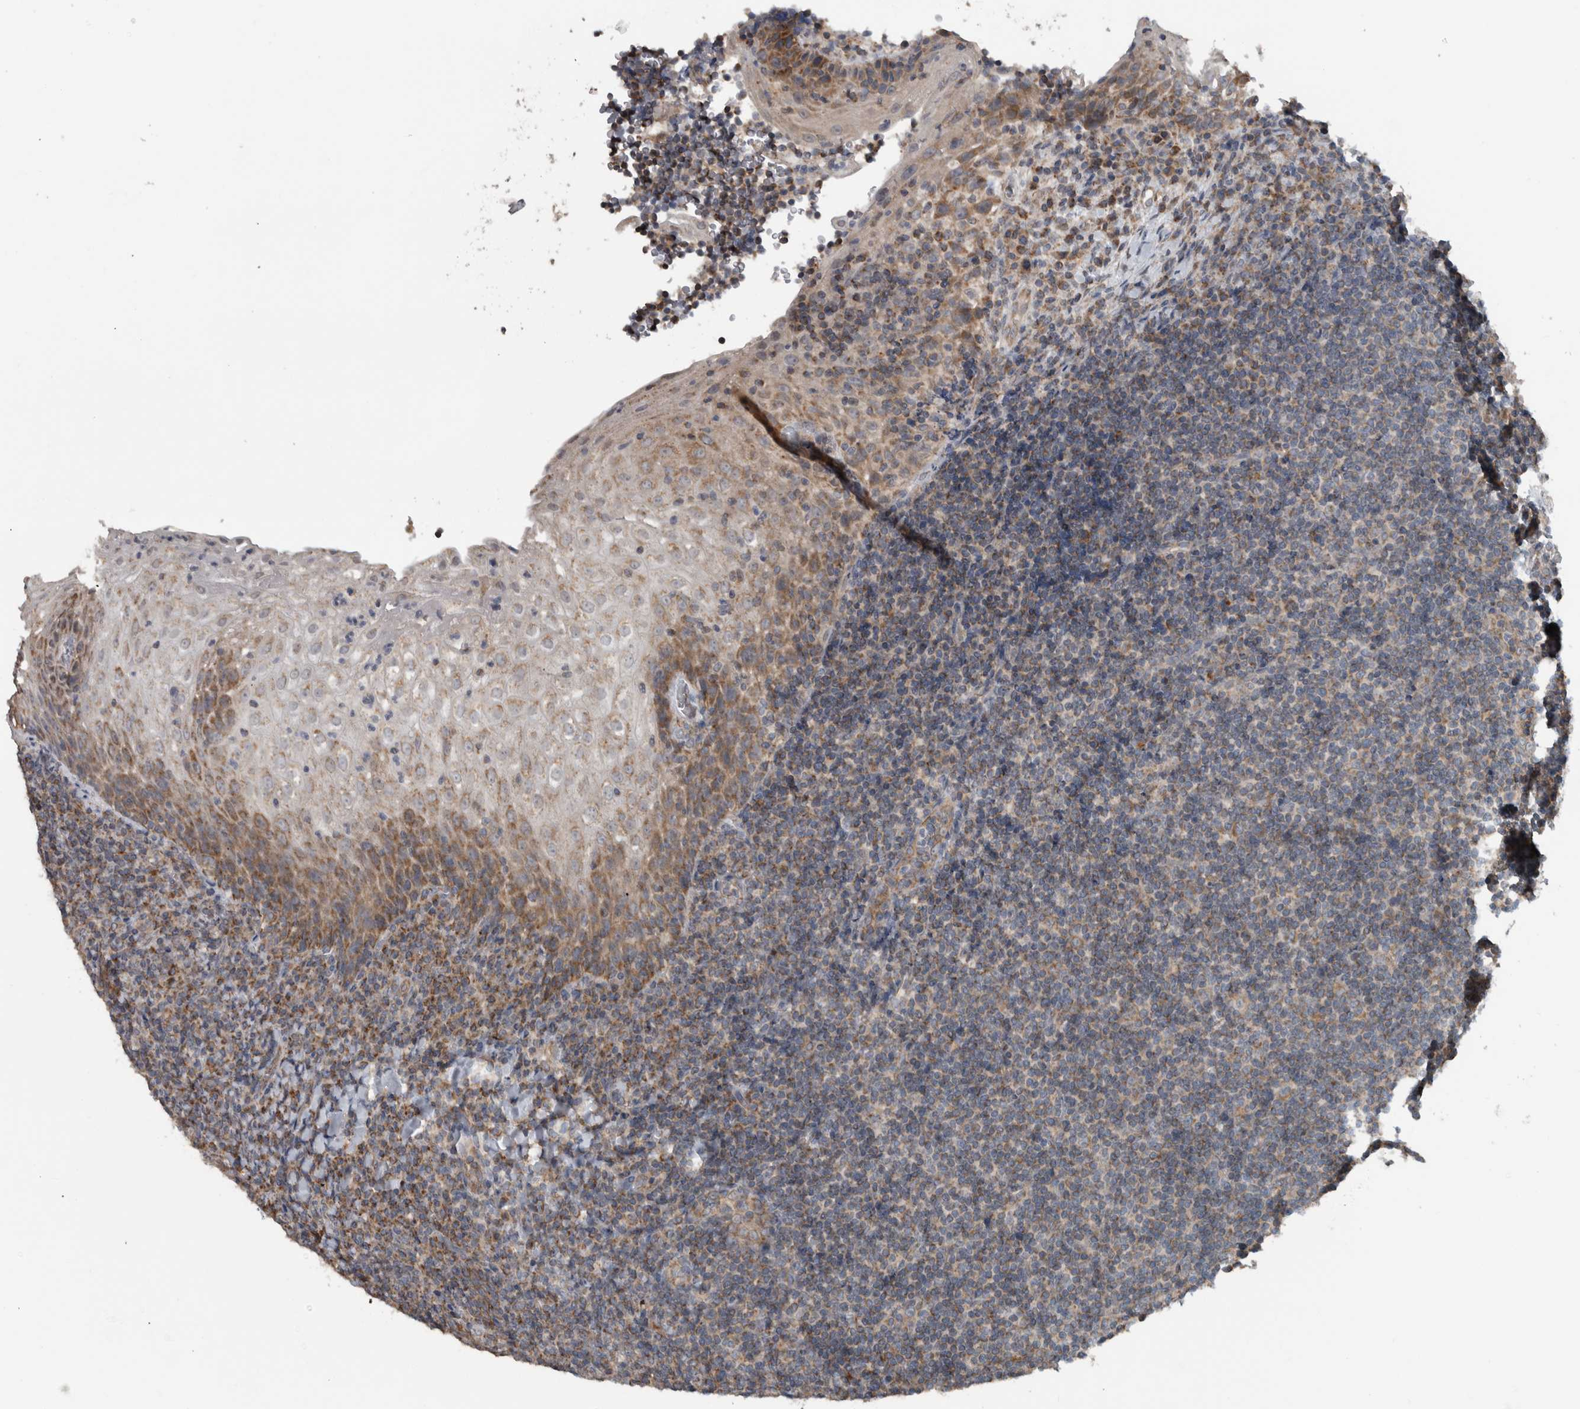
{"staining": {"intensity": "weak", "quantity": ">75%", "location": "cytoplasmic/membranous"}, "tissue": "tonsil", "cell_type": "Germinal center cells", "image_type": "normal", "snomed": [{"axis": "morphology", "description": "Normal tissue, NOS"}, {"axis": "topography", "description": "Tonsil"}], "caption": "Weak cytoplasmic/membranous protein expression is appreciated in about >75% of germinal center cells in tonsil. Immunohistochemistry (ihc) stains the protein in brown and the nuclei are stained blue.", "gene": "ARMC1", "patient": {"sex": "male", "age": 37}}